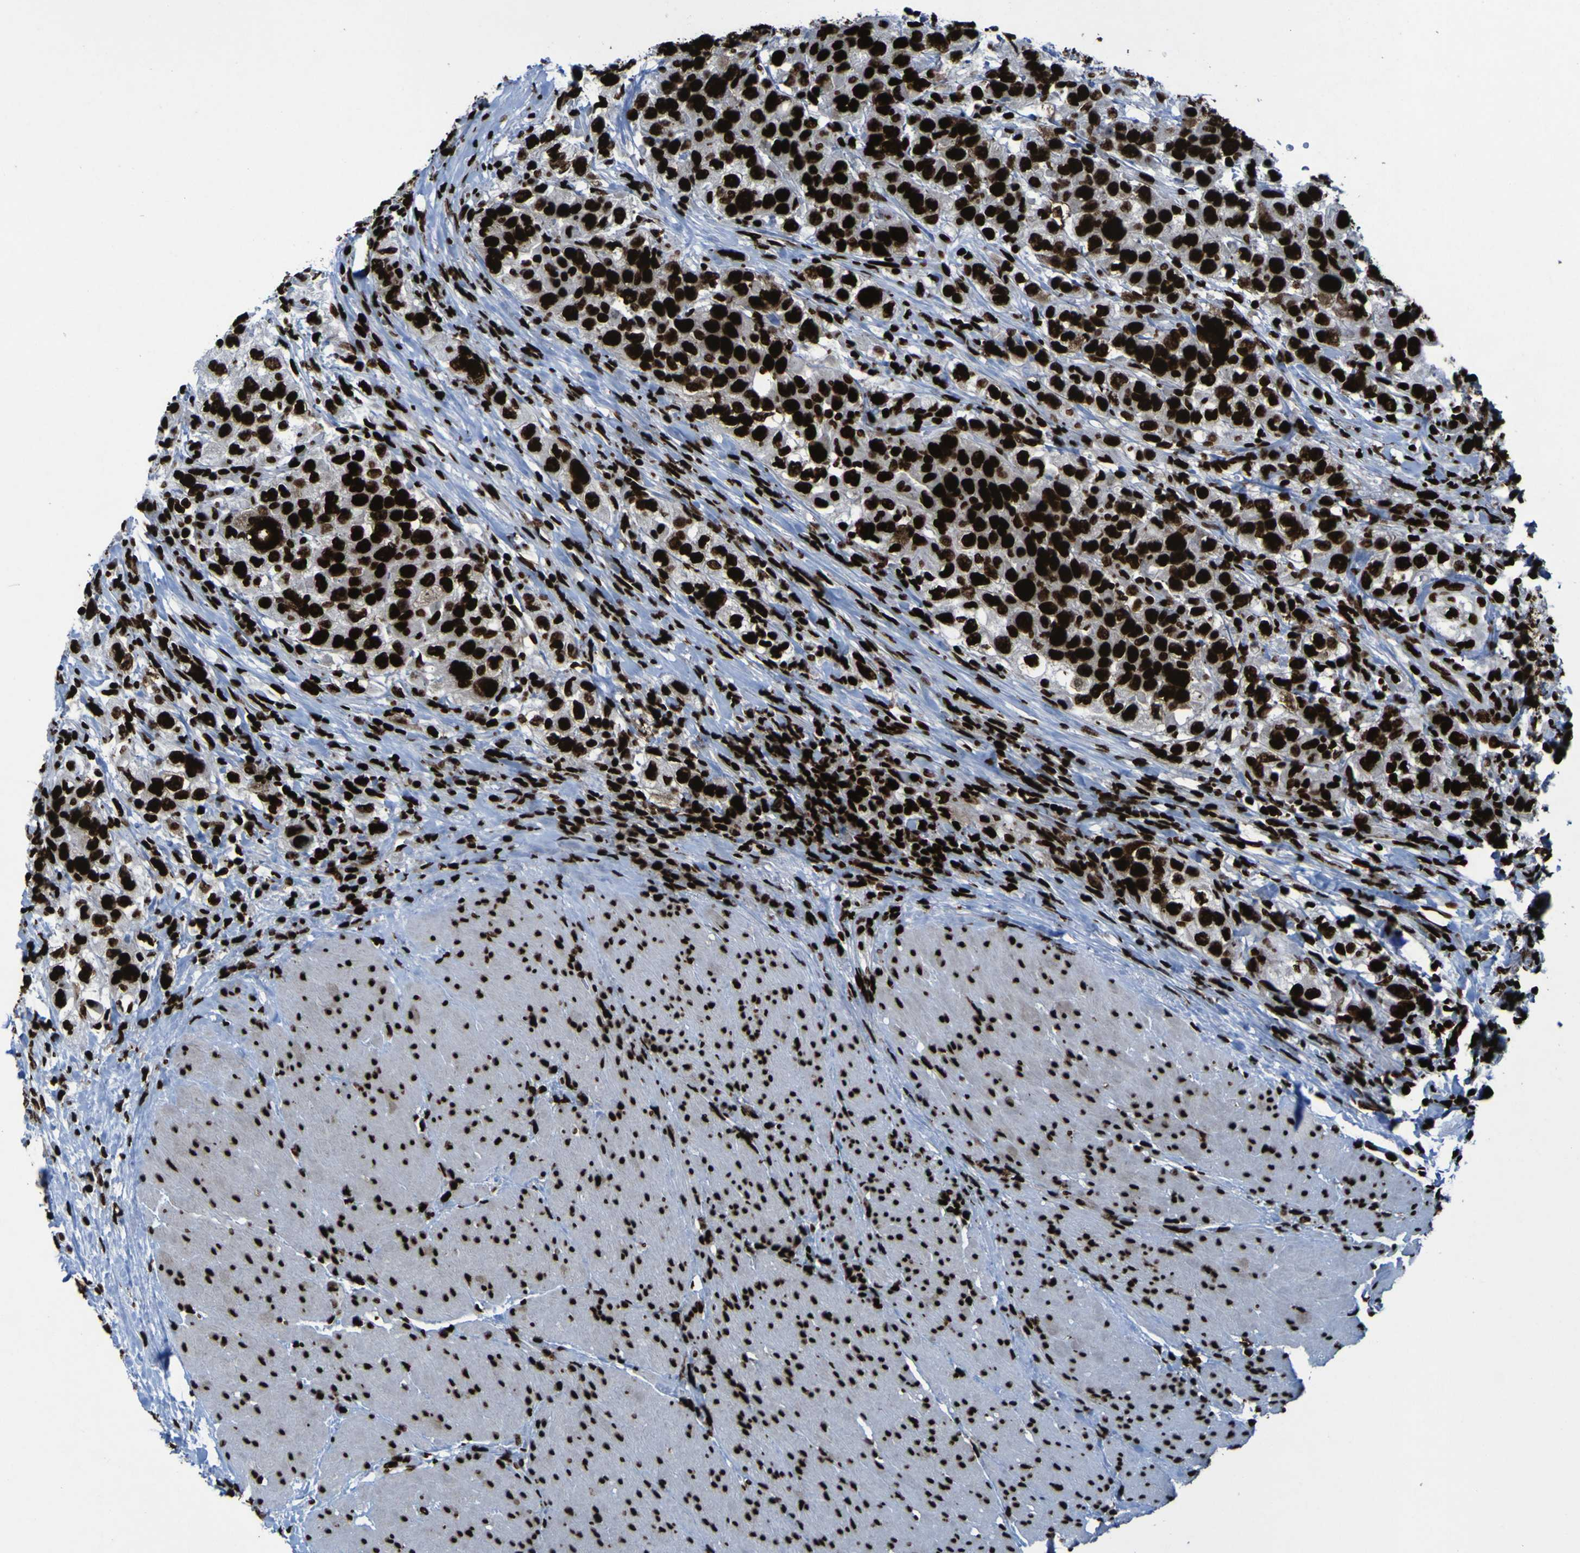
{"staining": {"intensity": "strong", "quantity": ">75%", "location": "nuclear"}, "tissue": "urothelial cancer", "cell_type": "Tumor cells", "image_type": "cancer", "snomed": [{"axis": "morphology", "description": "Urothelial carcinoma, High grade"}, {"axis": "topography", "description": "Urinary bladder"}], "caption": "DAB immunohistochemical staining of human urothelial carcinoma (high-grade) exhibits strong nuclear protein staining in approximately >75% of tumor cells.", "gene": "NPM1", "patient": {"sex": "female", "age": 80}}